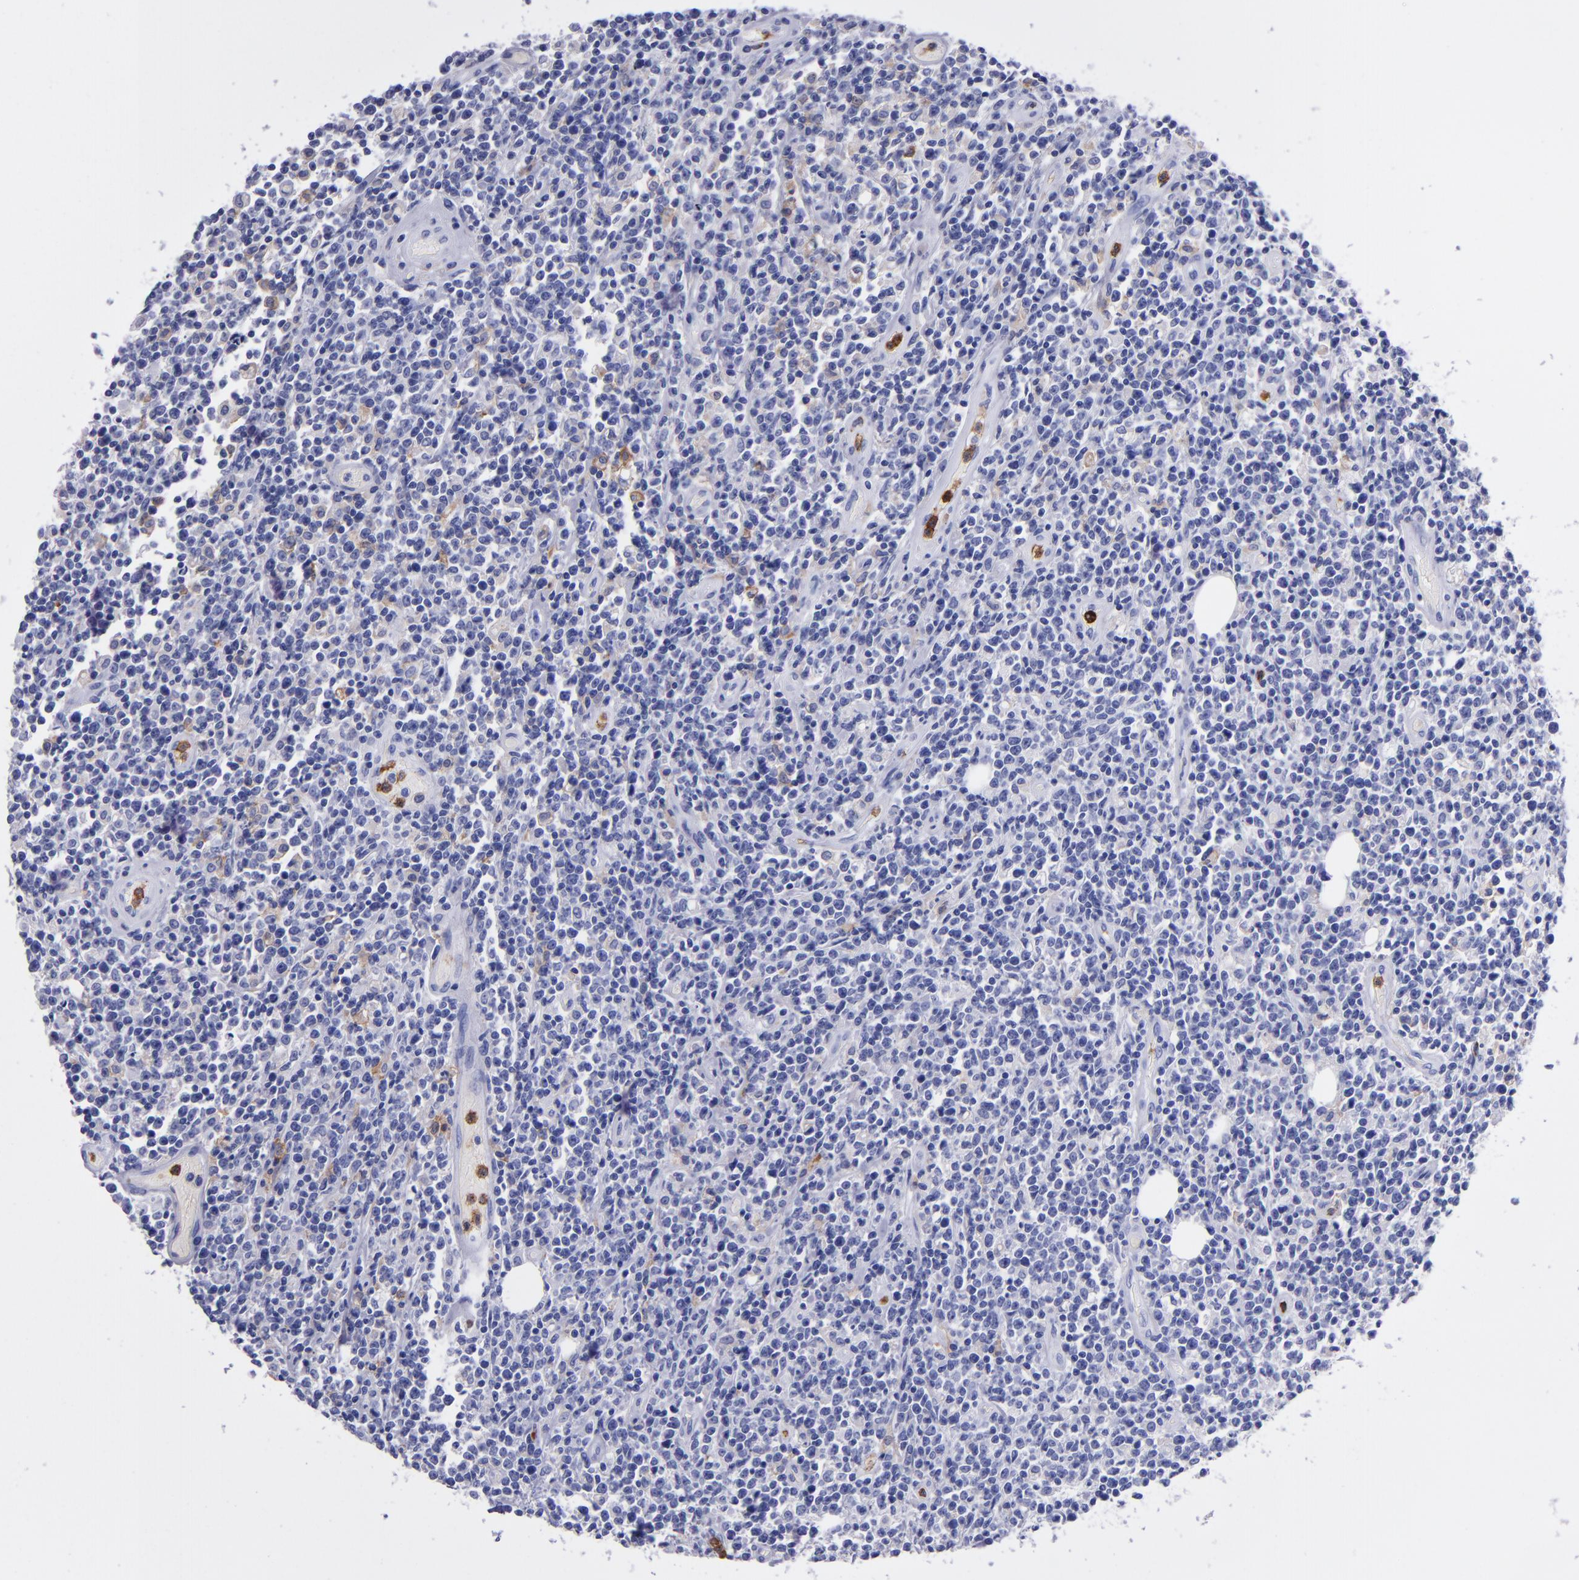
{"staining": {"intensity": "negative", "quantity": "none", "location": "none"}, "tissue": "lymphoma", "cell_type": "Tumor cells", "image_type": "cancer", "snomed": [{"axis": "morphology", "description": "Malignant lymphoma, non-Hodgkin's type, High grade"}, {"axis": "topography", "description": "Colon"}], "caption": "A high-resolution micrograph shows immunohistochemistry (IHC) staining of lymphoma, which shows no significant expression in tumor cells.", "gene": "CR1", "patient": {"sex": "male", "age": 82}}